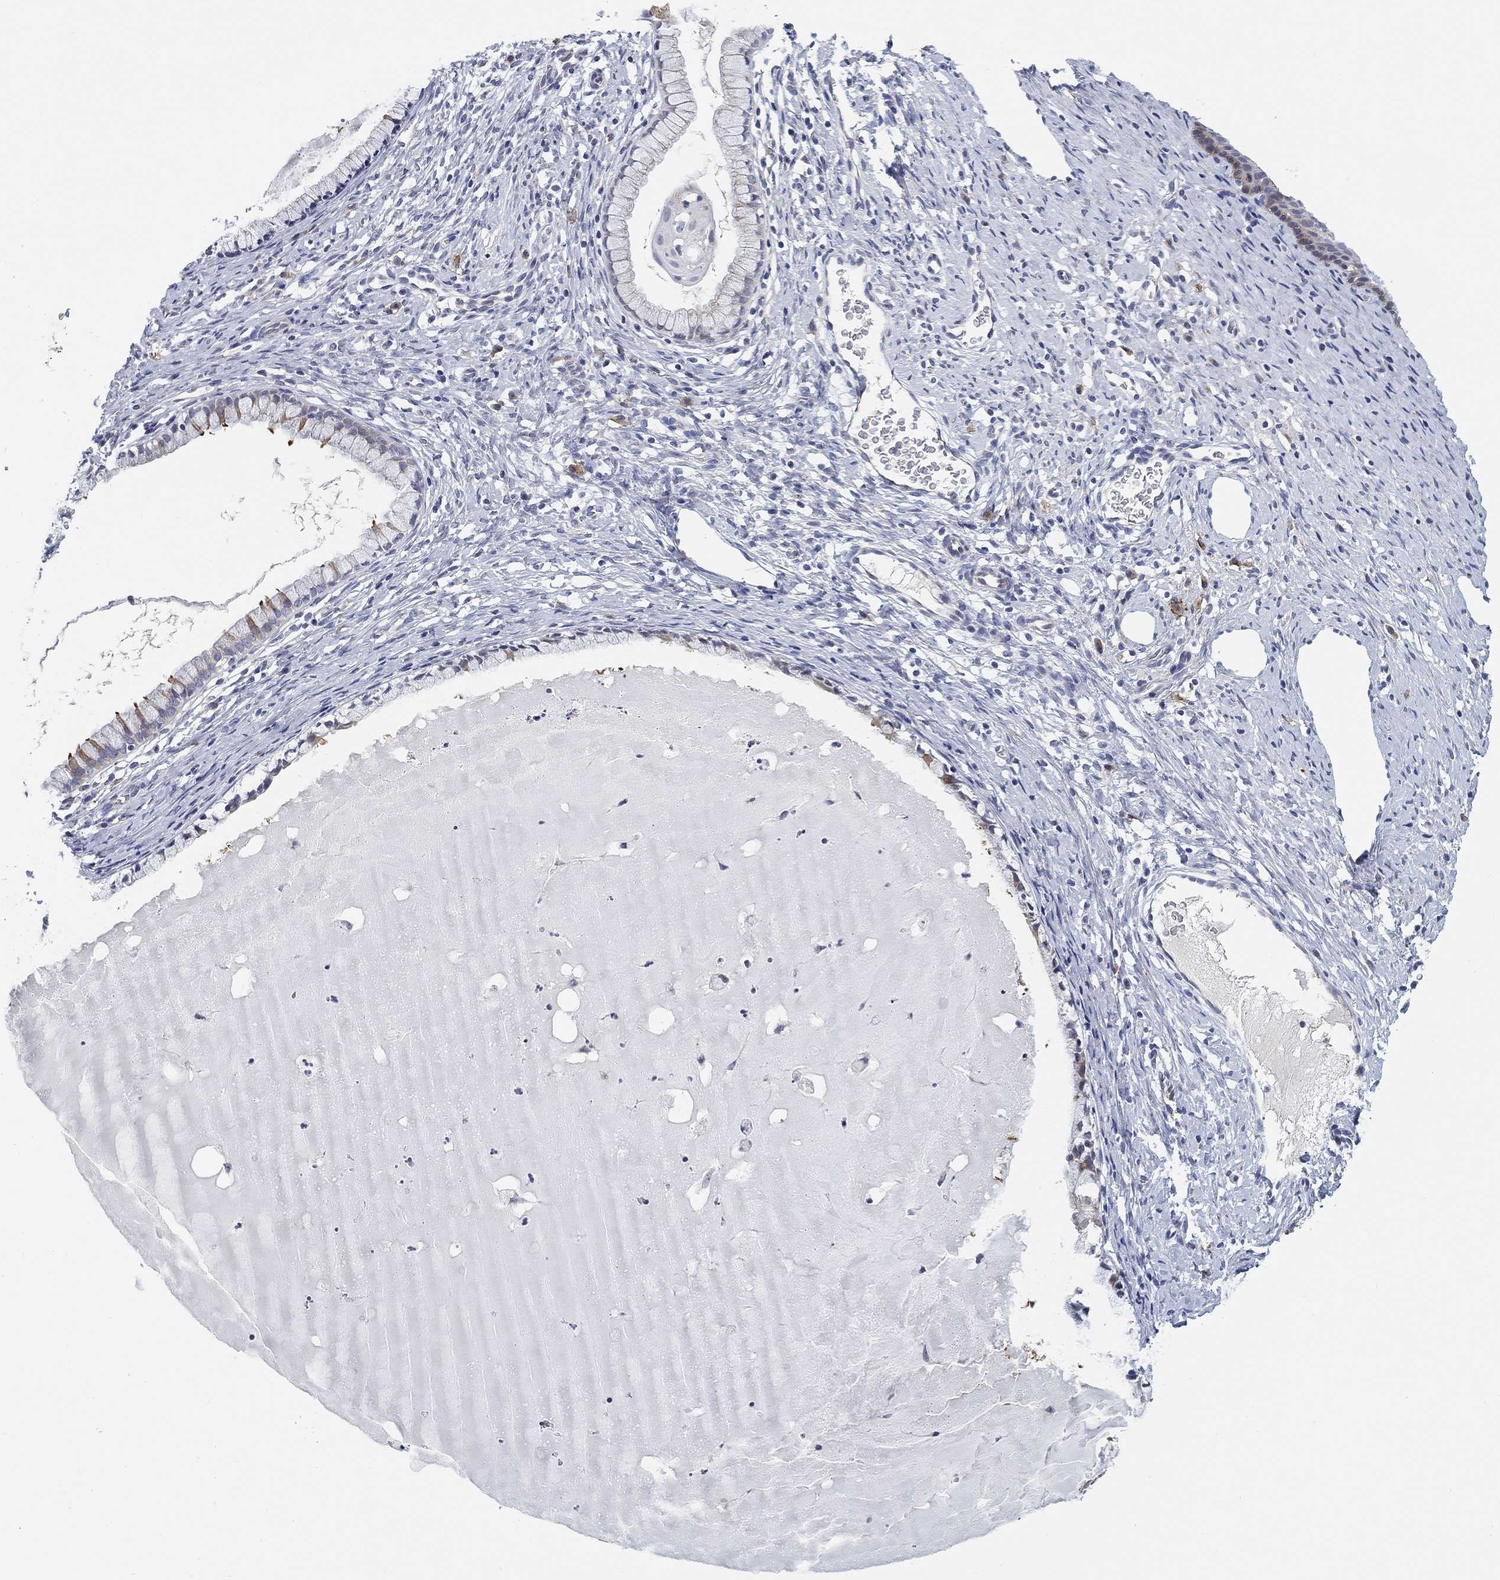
{"staining": {"intensity": "negative", "quantity": "none", "location": "none"}, "tissue": "cervix", "cell_type": "Glandular cells", "image_type": "normal", "snomed": [{"axis": "morphology", "description": "Normal tissue, NOS"}, {"axis": "topography", "description": "Cervix"}], "caption": "The photomicrograph displays no staining of glandular cells in unremarkable cervix.", "gene": "SLC2A5", "patient": {"sex": "female", "age": 39}}